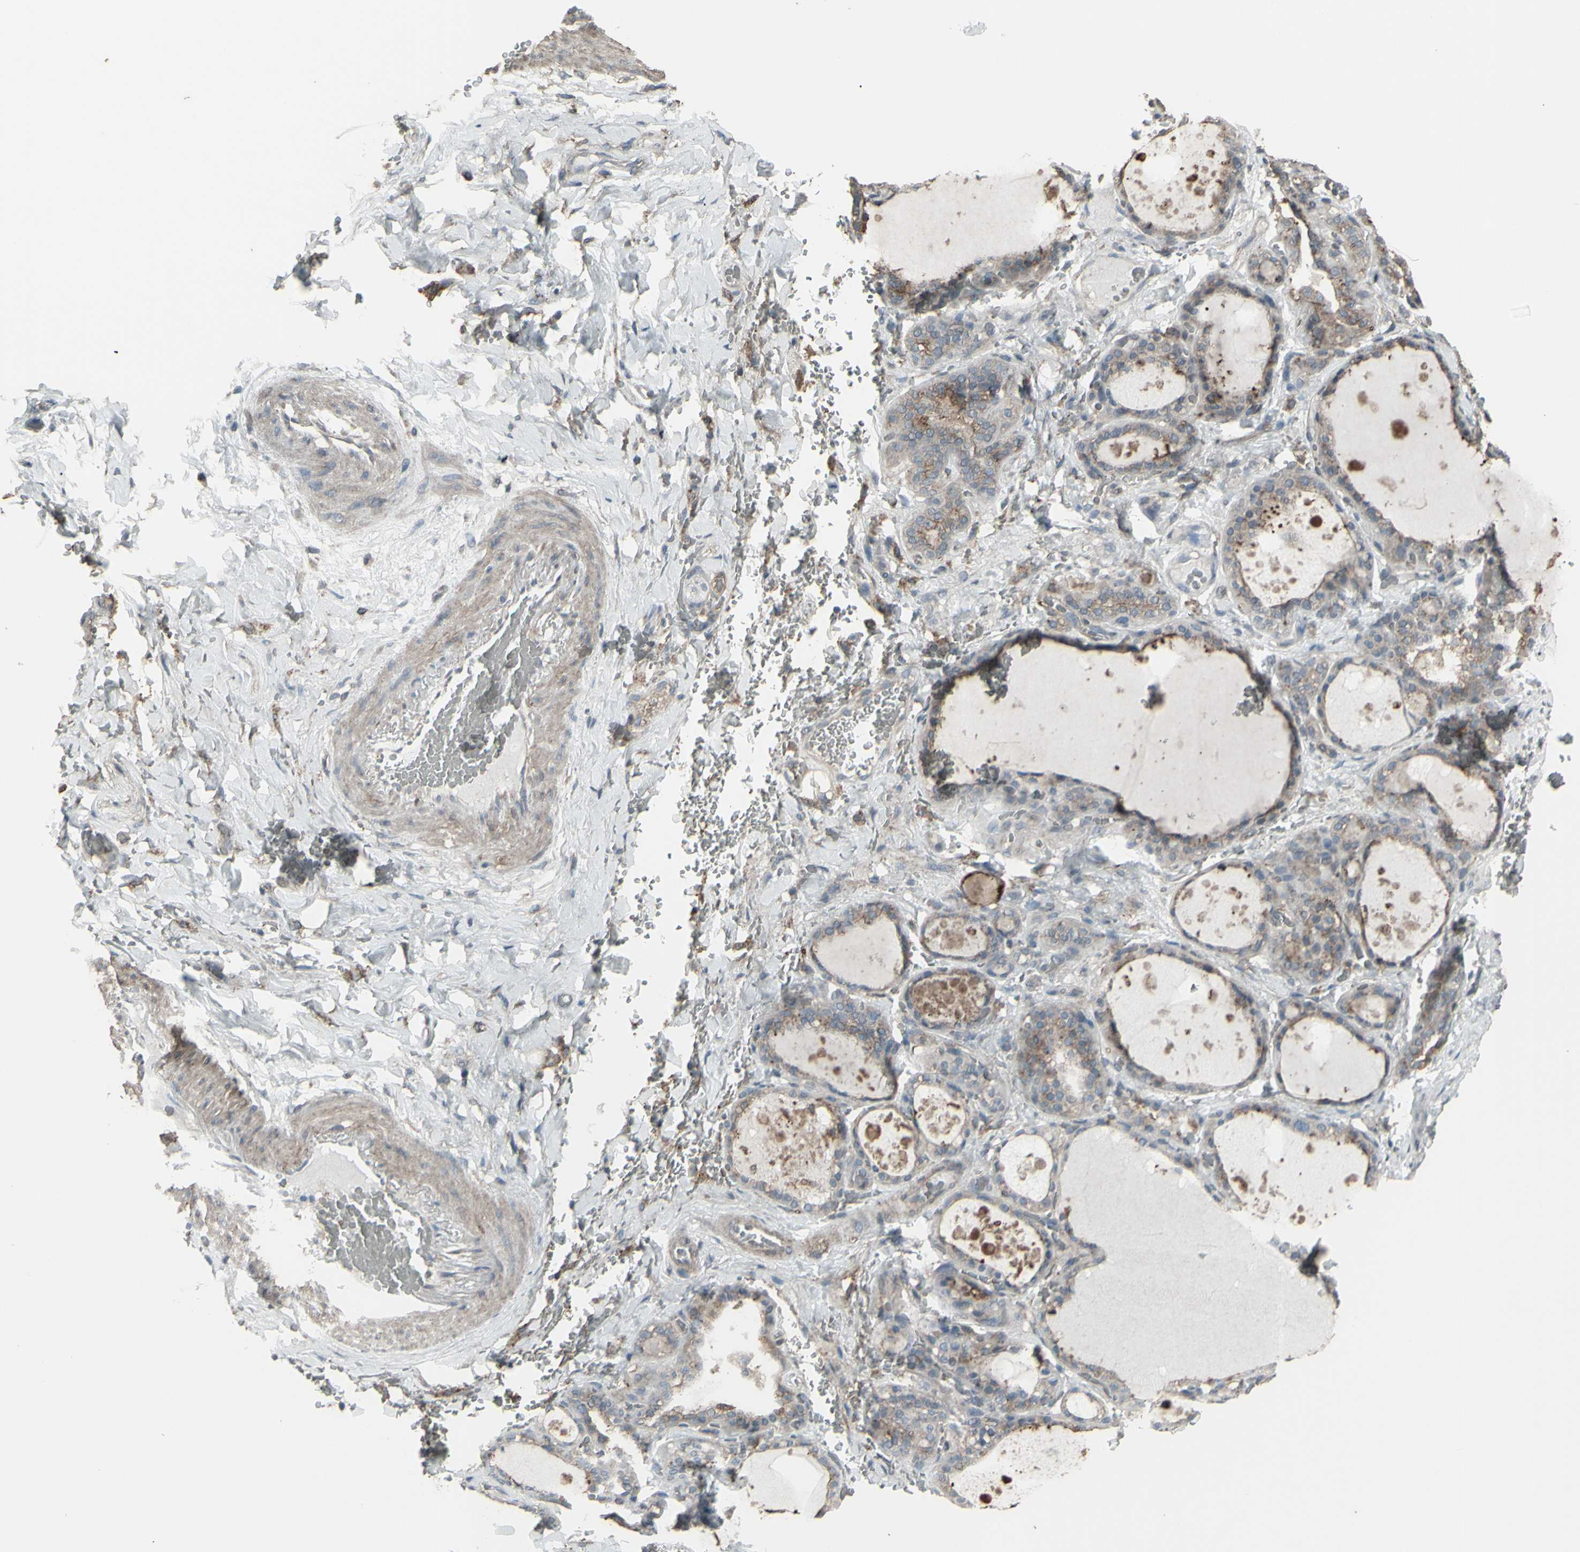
{"staining": {"intensity": "weak", "quantity": "25%-75%", "location": "cytoplasmic/membranous"}, "tissue": "thyroid gland", "cell_type": "Glandular cells", "image_type": "normal", "snomed": [{"axis": "morphology", "description": "Normal tissue, NOS"}, {"axis": "topography", "description": "Thyroid gland"}], "caption": "Immunohistochemistry (IHC) micrograph of normal thyroid gland: thyroid gland stained using immunohistochemistry (IHC) exhibits low levels of weak protein expression localized specifically in the cytoplasmic/membranous of glandular cells, appearing as a cytoplasmic/membranous brown color.", "gene": "SMO", "patient": {"sex": "male", "age": 61}}